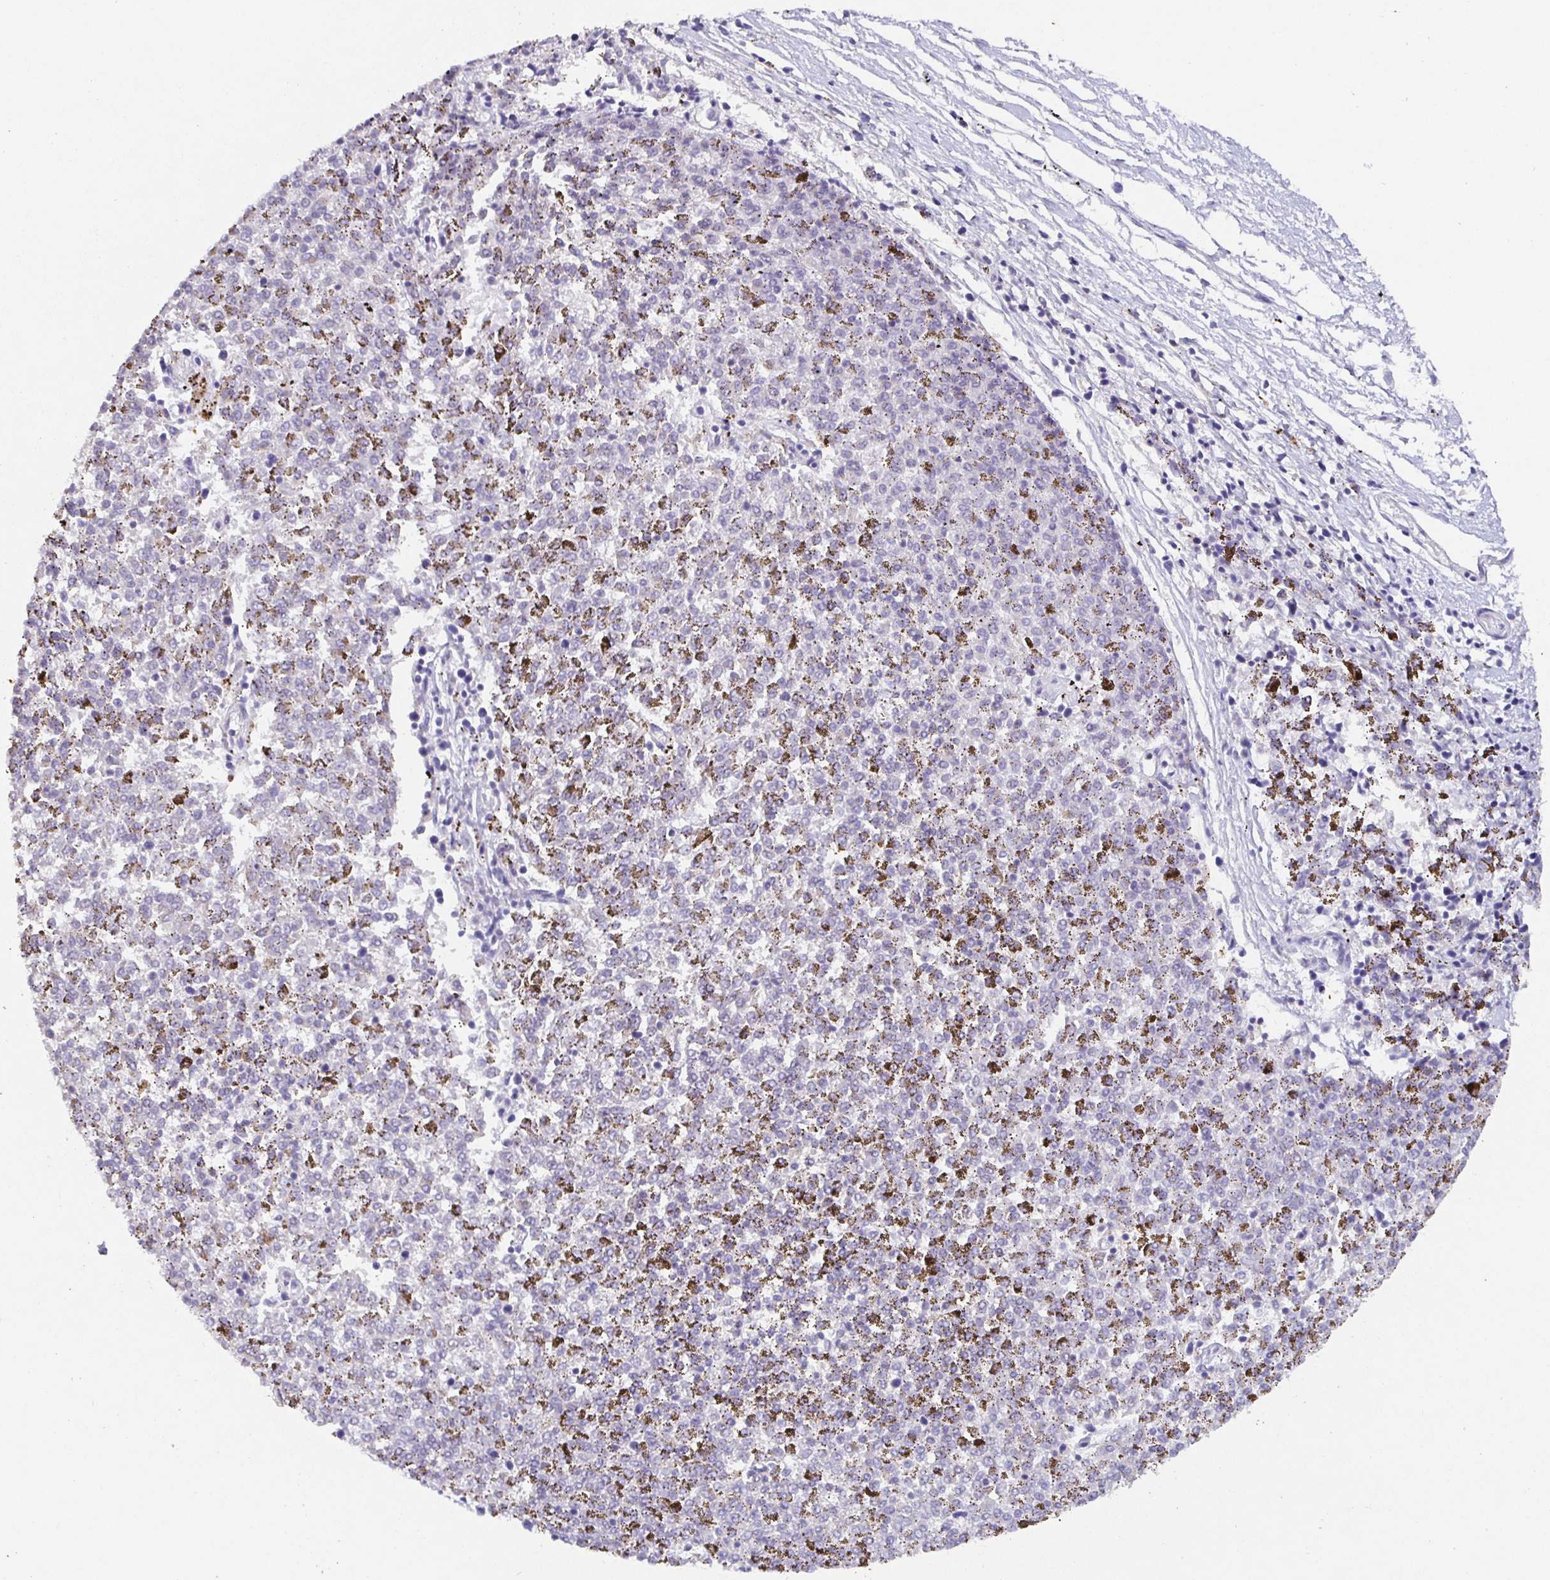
{"staining": {"intensity": "negative", "quantity": "none", "location": "none"}, "tissue": "melanoma", "cell_type": "Tumor cells", "image_type": "cancer", "snomed": [{"axis": "morphology", "description": "Malignant melanoma, NOS"}, {"axis": "topography", "description": "Skin"}], "caption": "An IHC micrograph of melanoma is shown. There is no staining in tumor cells of melanoma.", "gene": "SATB1", "patient": {"sex": "female", "age": 72}}